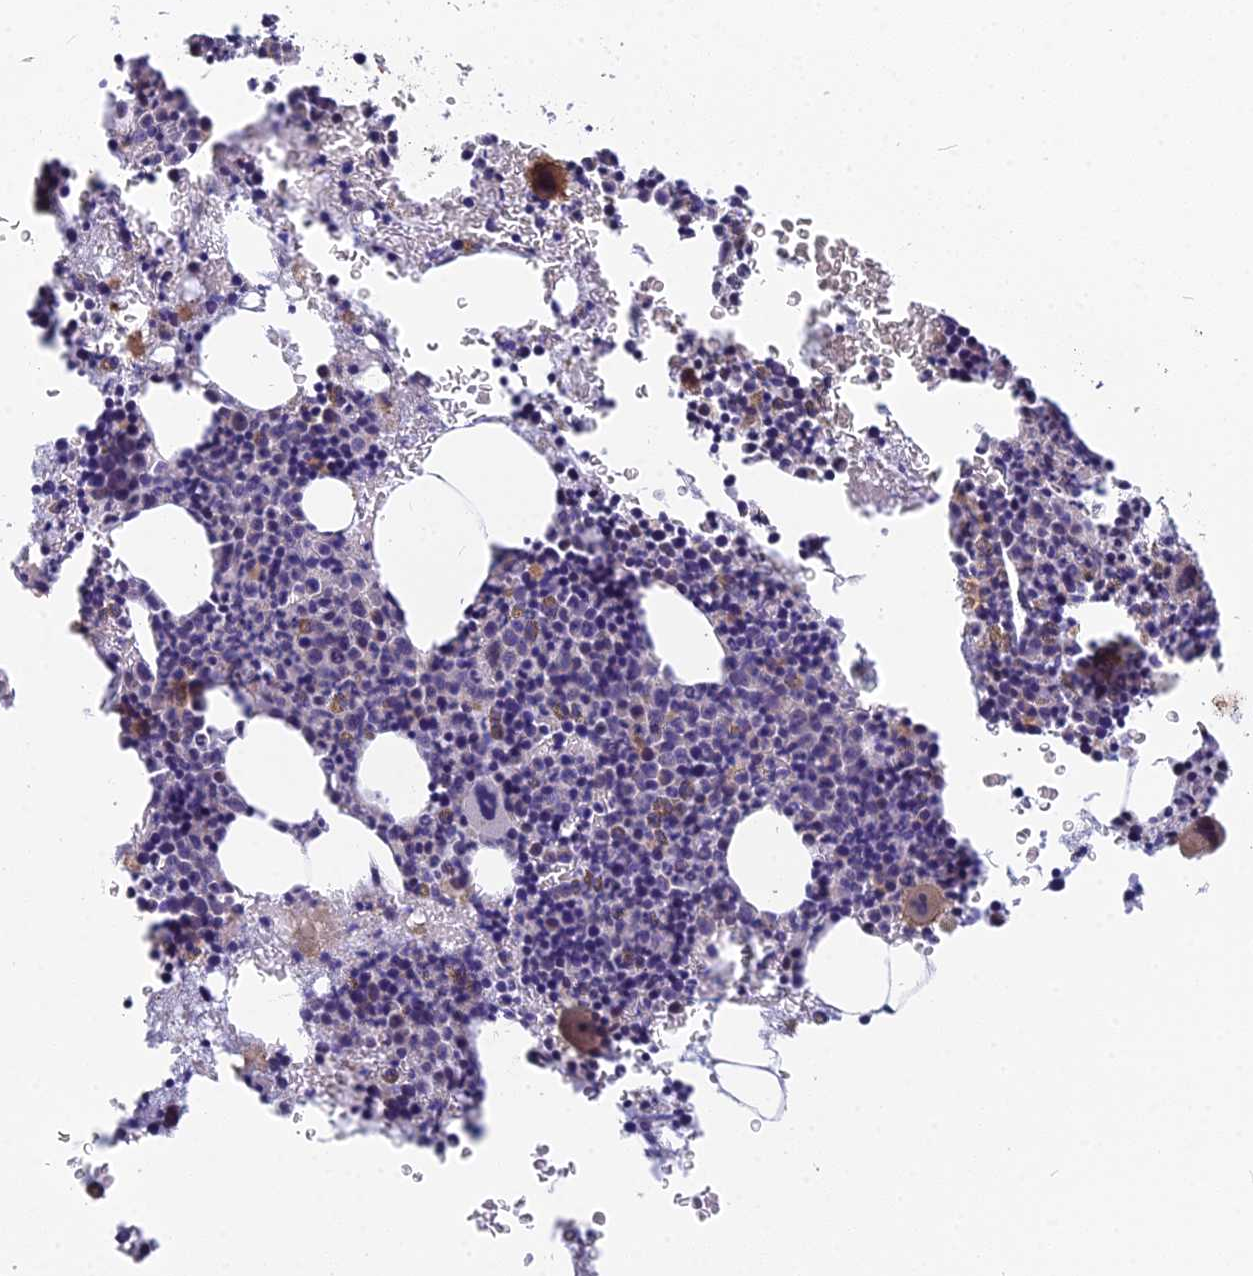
{"staining": {"intensity": "moderate", "quantity": "<25%", "location": "cytoplasmic/membranous"}, "tissue": "bone marrow", "cell_type": "Hematopoietic cells", "image_type": "normal", "snomed": [{"axis": "morphology", "description": "Normal tissue, NOS"}, {"axis": "topography", "description": "Bone marrow"}], "caption": "The image displays immunohistochemical staining of benign bone marrow. There is moderate cytoplasmic/membranous staining is present in about <25% of hematopoietic cells.", "gene": "CMC1", "patient": {"sex": "female", "age": 41}}